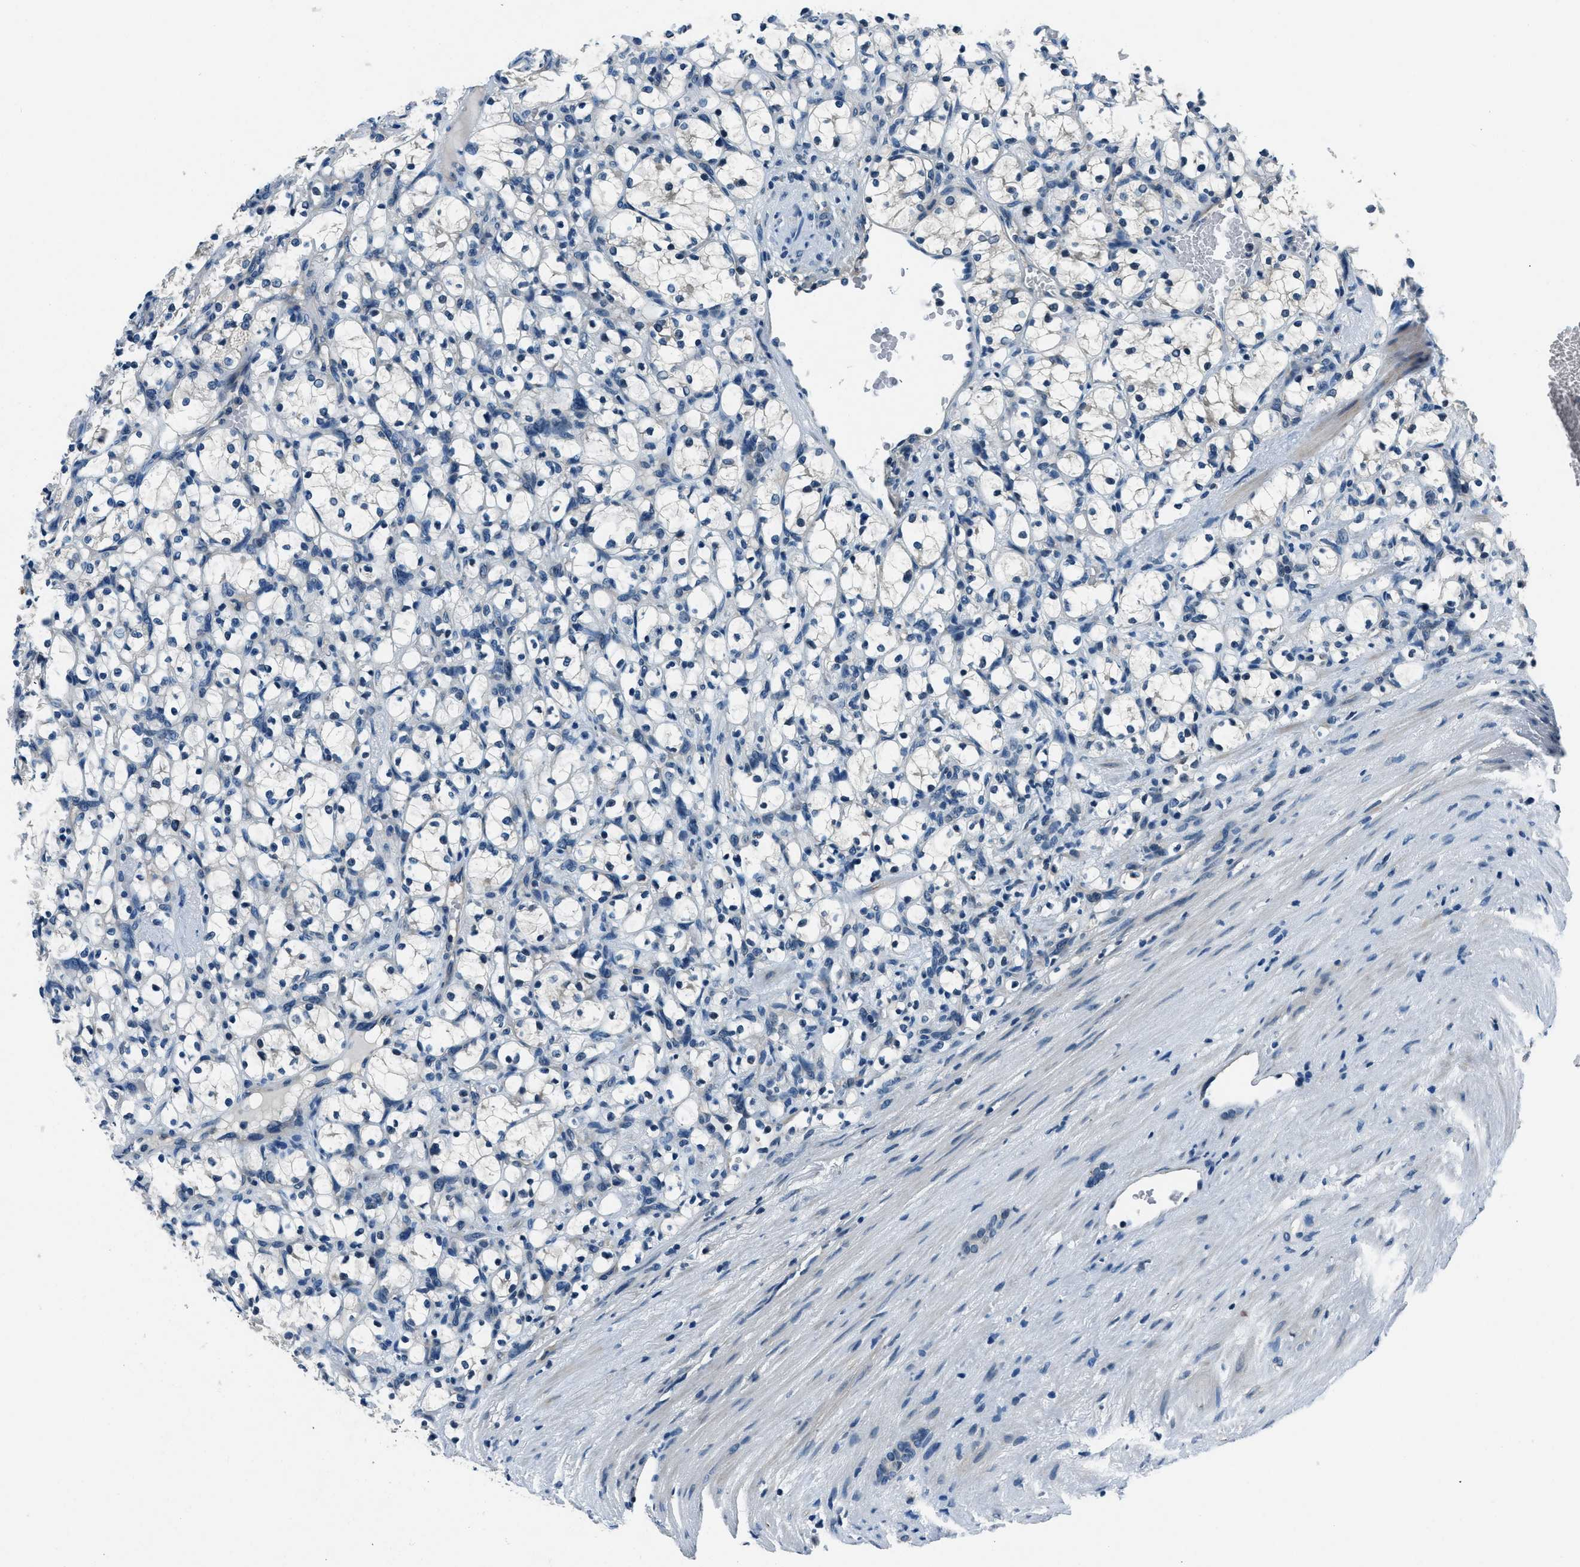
{"staining": {"intensity": "negative", "quantity": "none", "location": "none"}, "tissue": "renal cancer", "cell_type": "Tumor cells", "image_type": "cancer", "snomed": [{"axis": "morphology", "description": "Adenocarcinoma, NOS"}, {"axis": "topography", "description": "Kidney"}], "caption": "Tumor cells show no significant protein expression in adenocarcinoma (renal).", "gene": "NME8", "patient": {"sex": "female", "age": 69}}